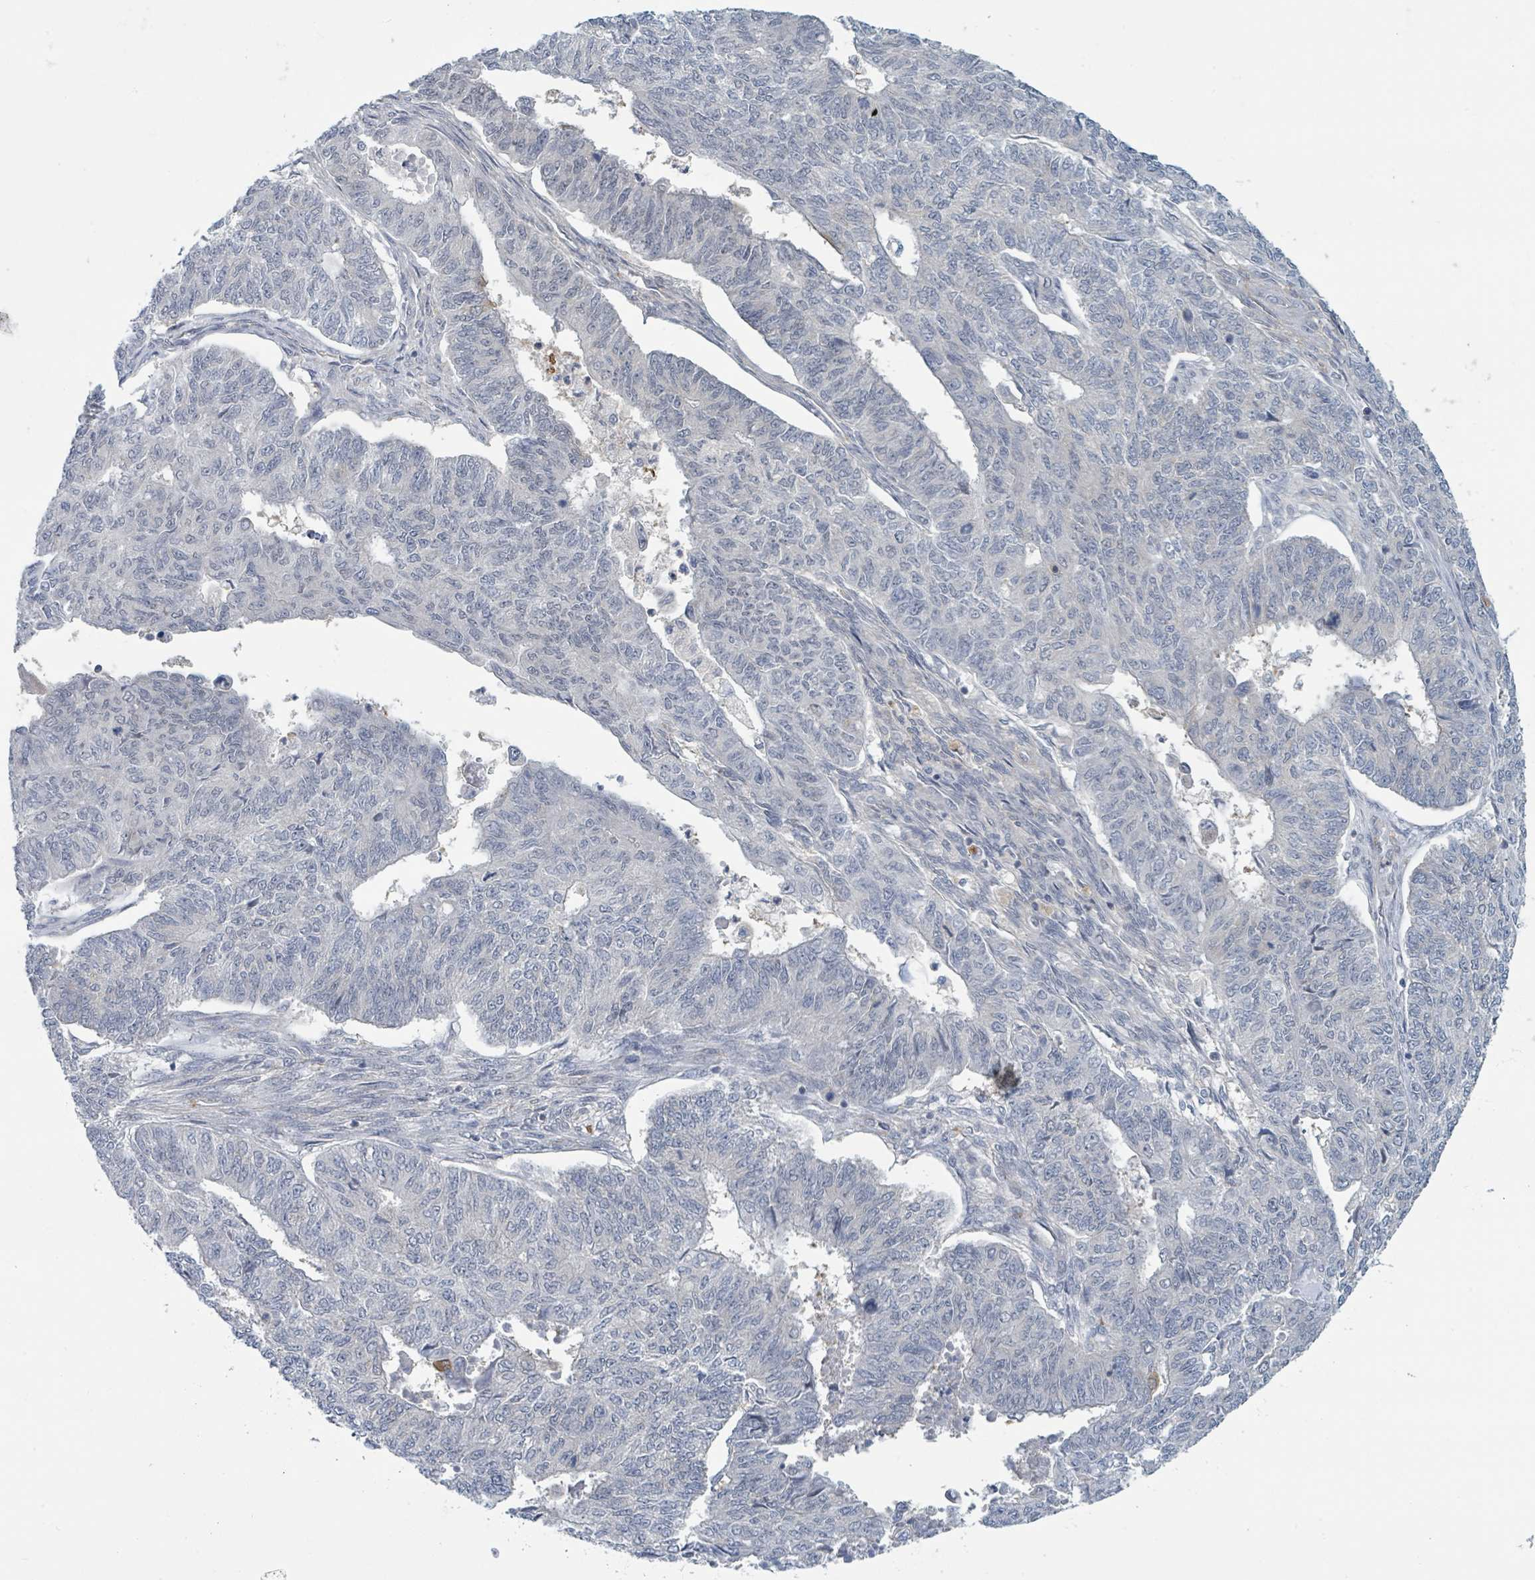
{"staining": {"intensity": "negative", "quantity": "none", "location": "none"}, "tissue": "endometrial cancer", "cell_type": "Tumor cells", "image_type": "cancer", "snomed": [{"axis": "morphology", "description": "Adenocarcinoma, NOS"}, {"axis": "topography", "description": "Endometrium"}], "caption": "IHC histopathology image of endometrial adenocarcinoma stained for a protein (brown), which shows no positivity in tumor cells.", "gene": "ANKRD55", "patient": {"sex": "female", "age": 32}}